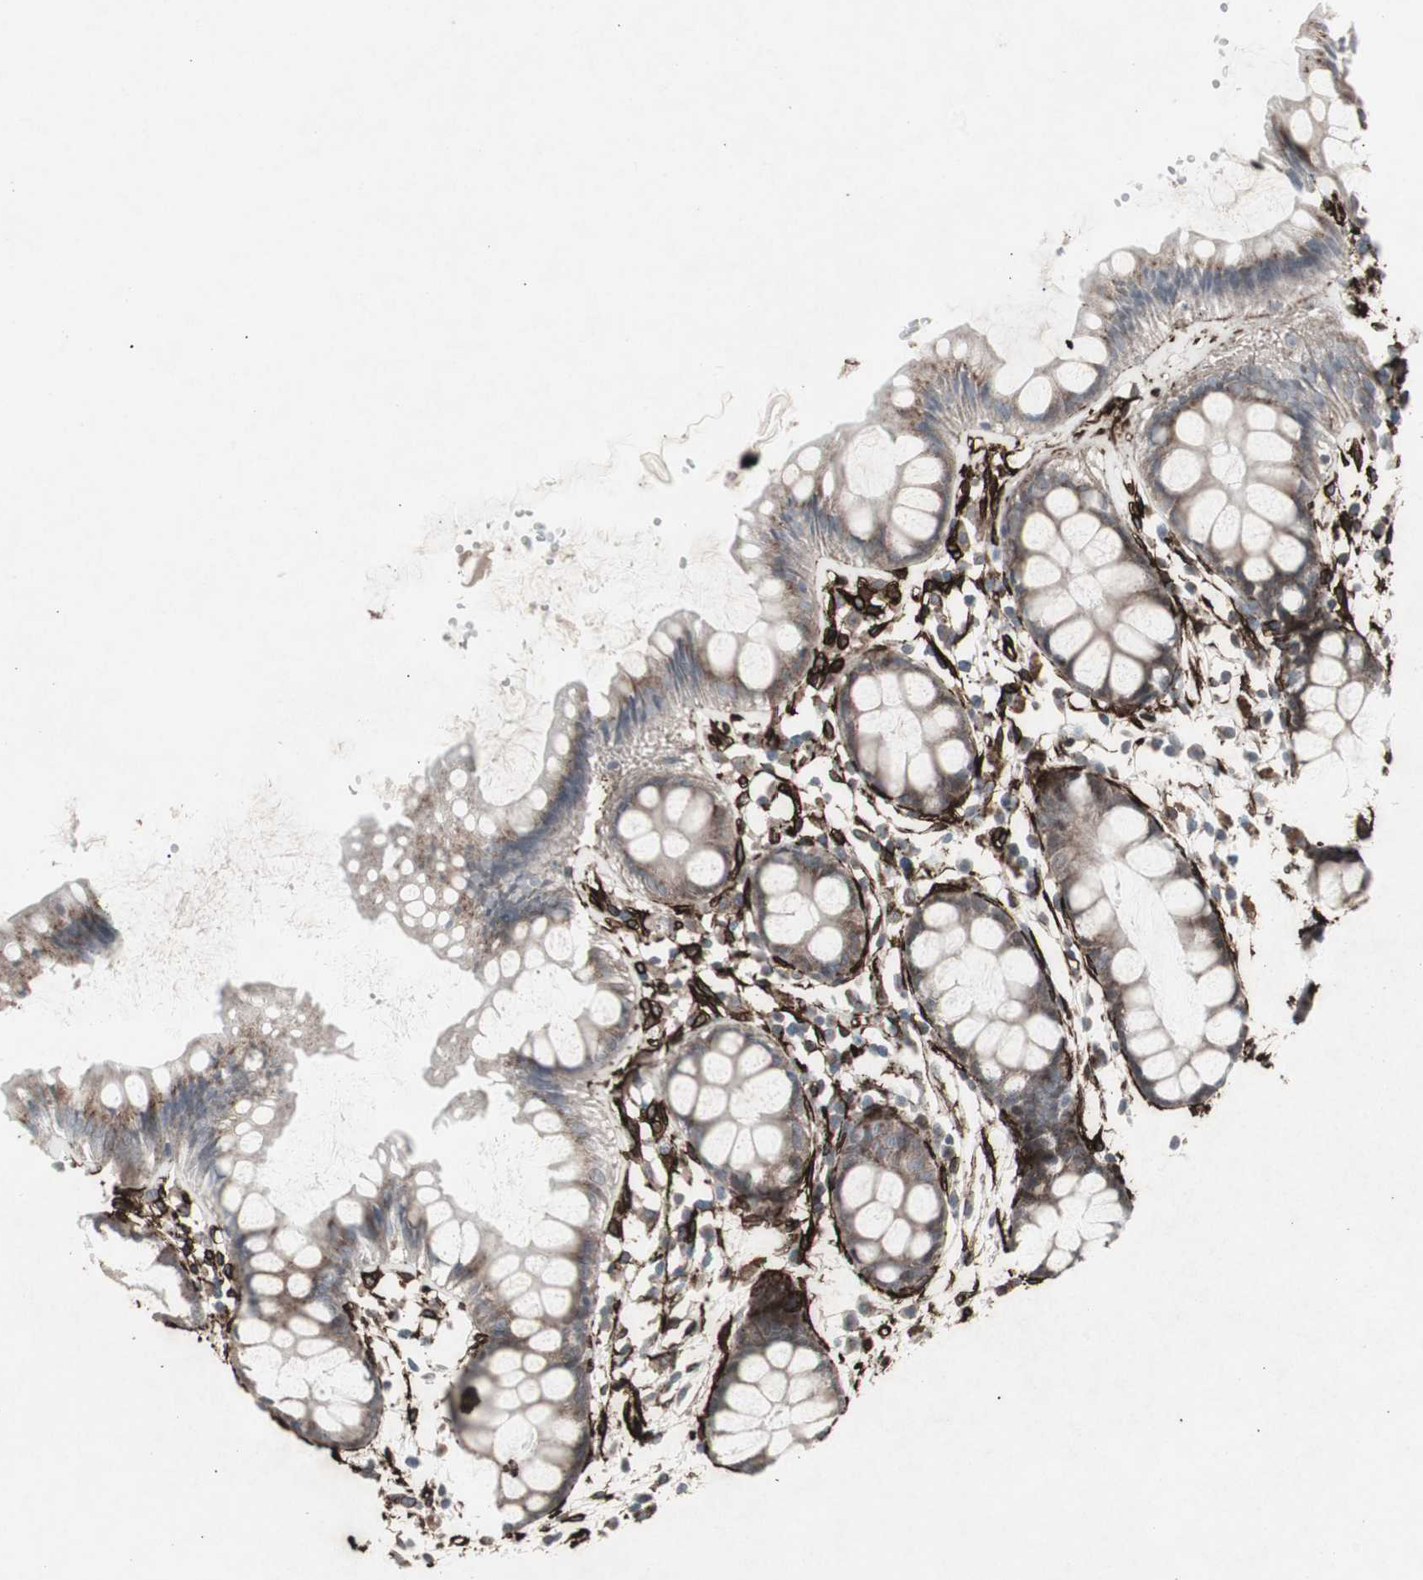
{"staining": {"intensity": "moderate", "quantity": ">75%", "location": "cytoplasmic/membranous"}, "tissue": "rectum", "cell_type": "Glandular cells", "image_type": "normal", "snomed": [{"axis": "morphology", "description": "Normal tissue, NOS"}, {"axis": "topography", "description": "Rectum"}], "caption": "Immunohistochemistry staining of normal rectum, which reveals medium levels of moderate cytoplasmic/membranous expression in approximately >75% of glandular cells indicating moderate cytoplasmic/membranous protein positivity. The staining was performed using DAB (3,3'-diaminobenzidine) (brown) for protein detection and nuclei were counterstained in hematoxylin (blue).", "gene": "PDGFA", "patient": {"sex": "female", "age": 66}}